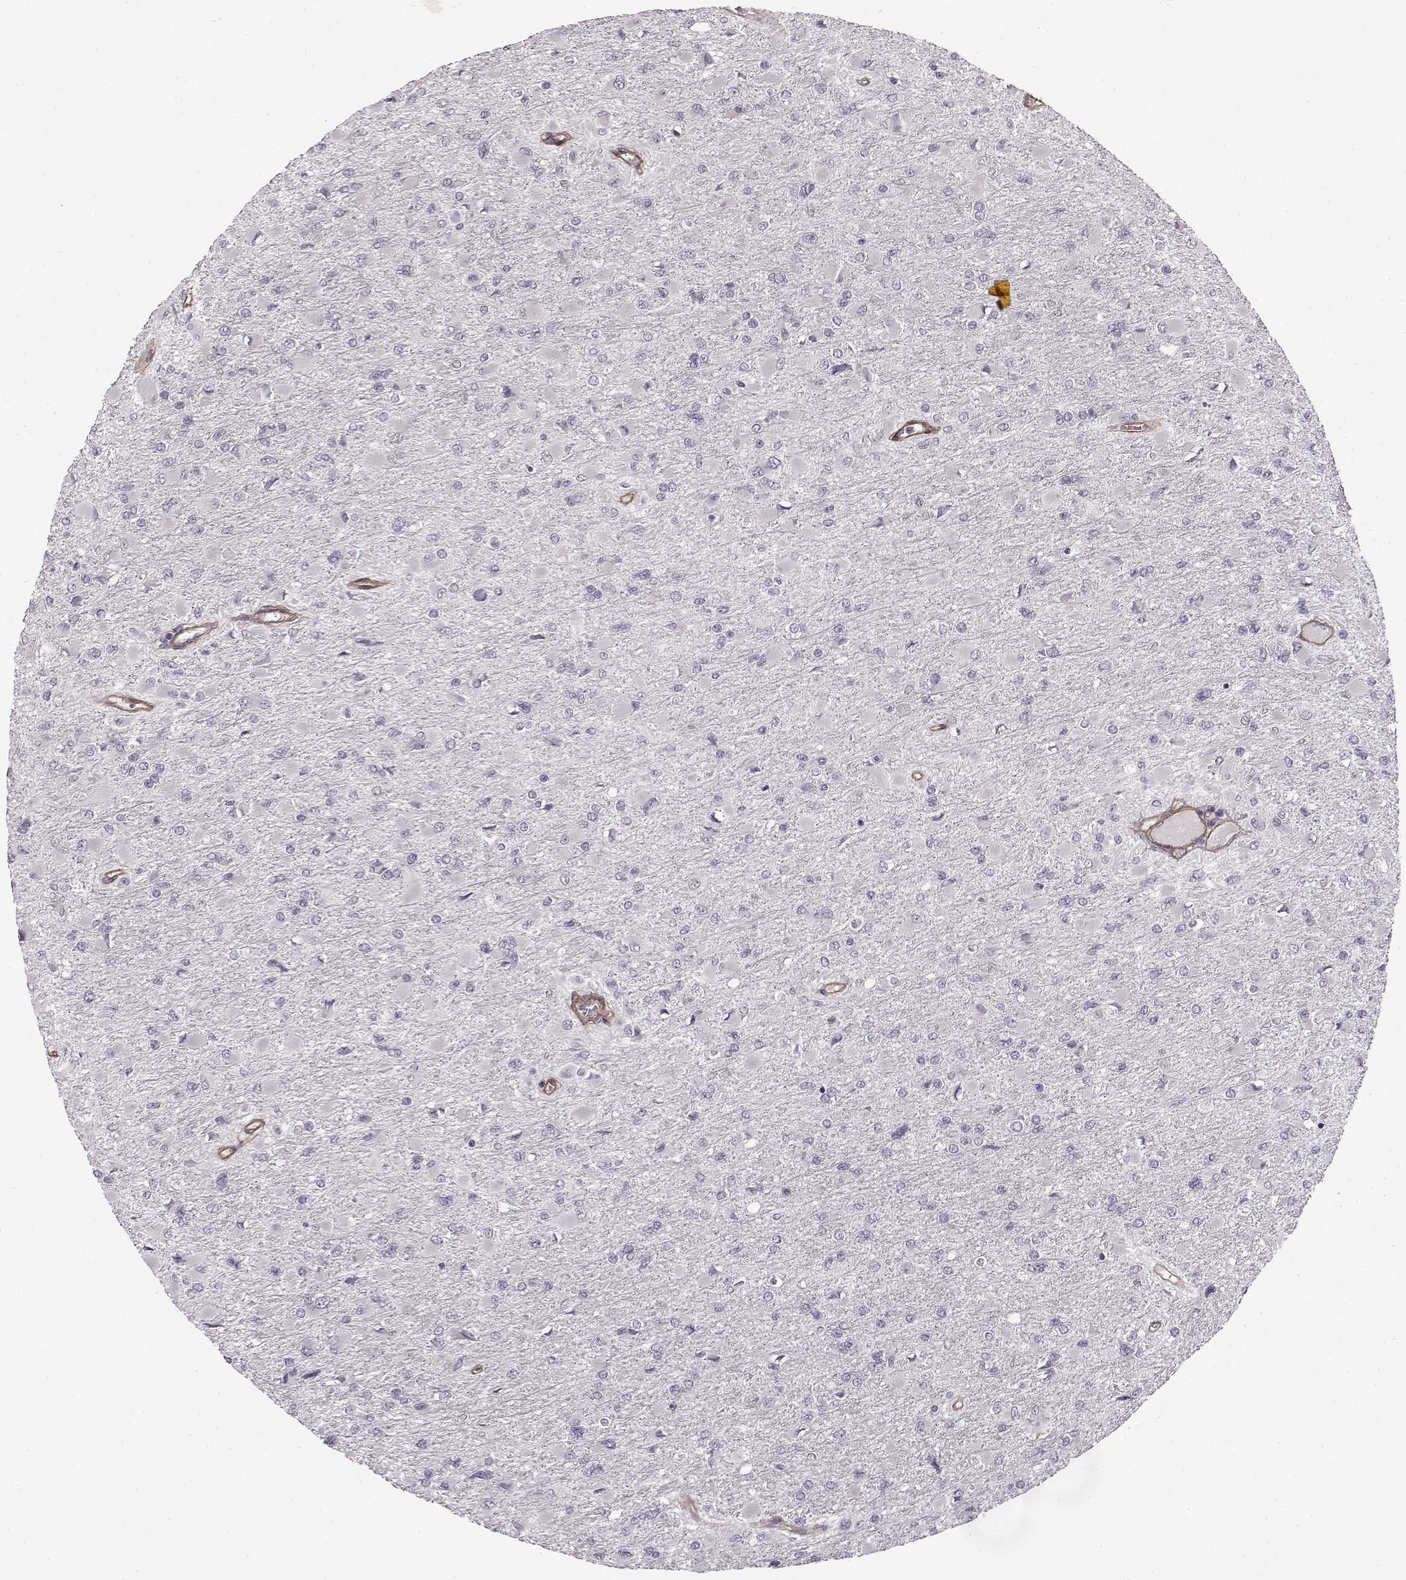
{"staining": {"intensity": "negative", "quantity": "none", "location": "none"}, "tissue": "glioma", "cell_type": "Tumor cells", "image_type": "cancer", "snomed": [{"axis": "morphology", "description": "Glioma, malignant, High grade"}, {"axis": "topography", "description": "Cerebral cortex"}], "caption": "Immunohistochemistry (IHC) photomicrograph of neoplastic tissue: glioma stained with DAB shows no significant protein positivity in tumor cells. The staining was performed using DAB (3,3'-diaminobenzidine) to visualize the protein expression in brown, while the nuclei were stained in blue with hematoxylin (Magnification: 20x).", "gene": "LAMB2", "patient": {"sex": "female", "age": 36}}